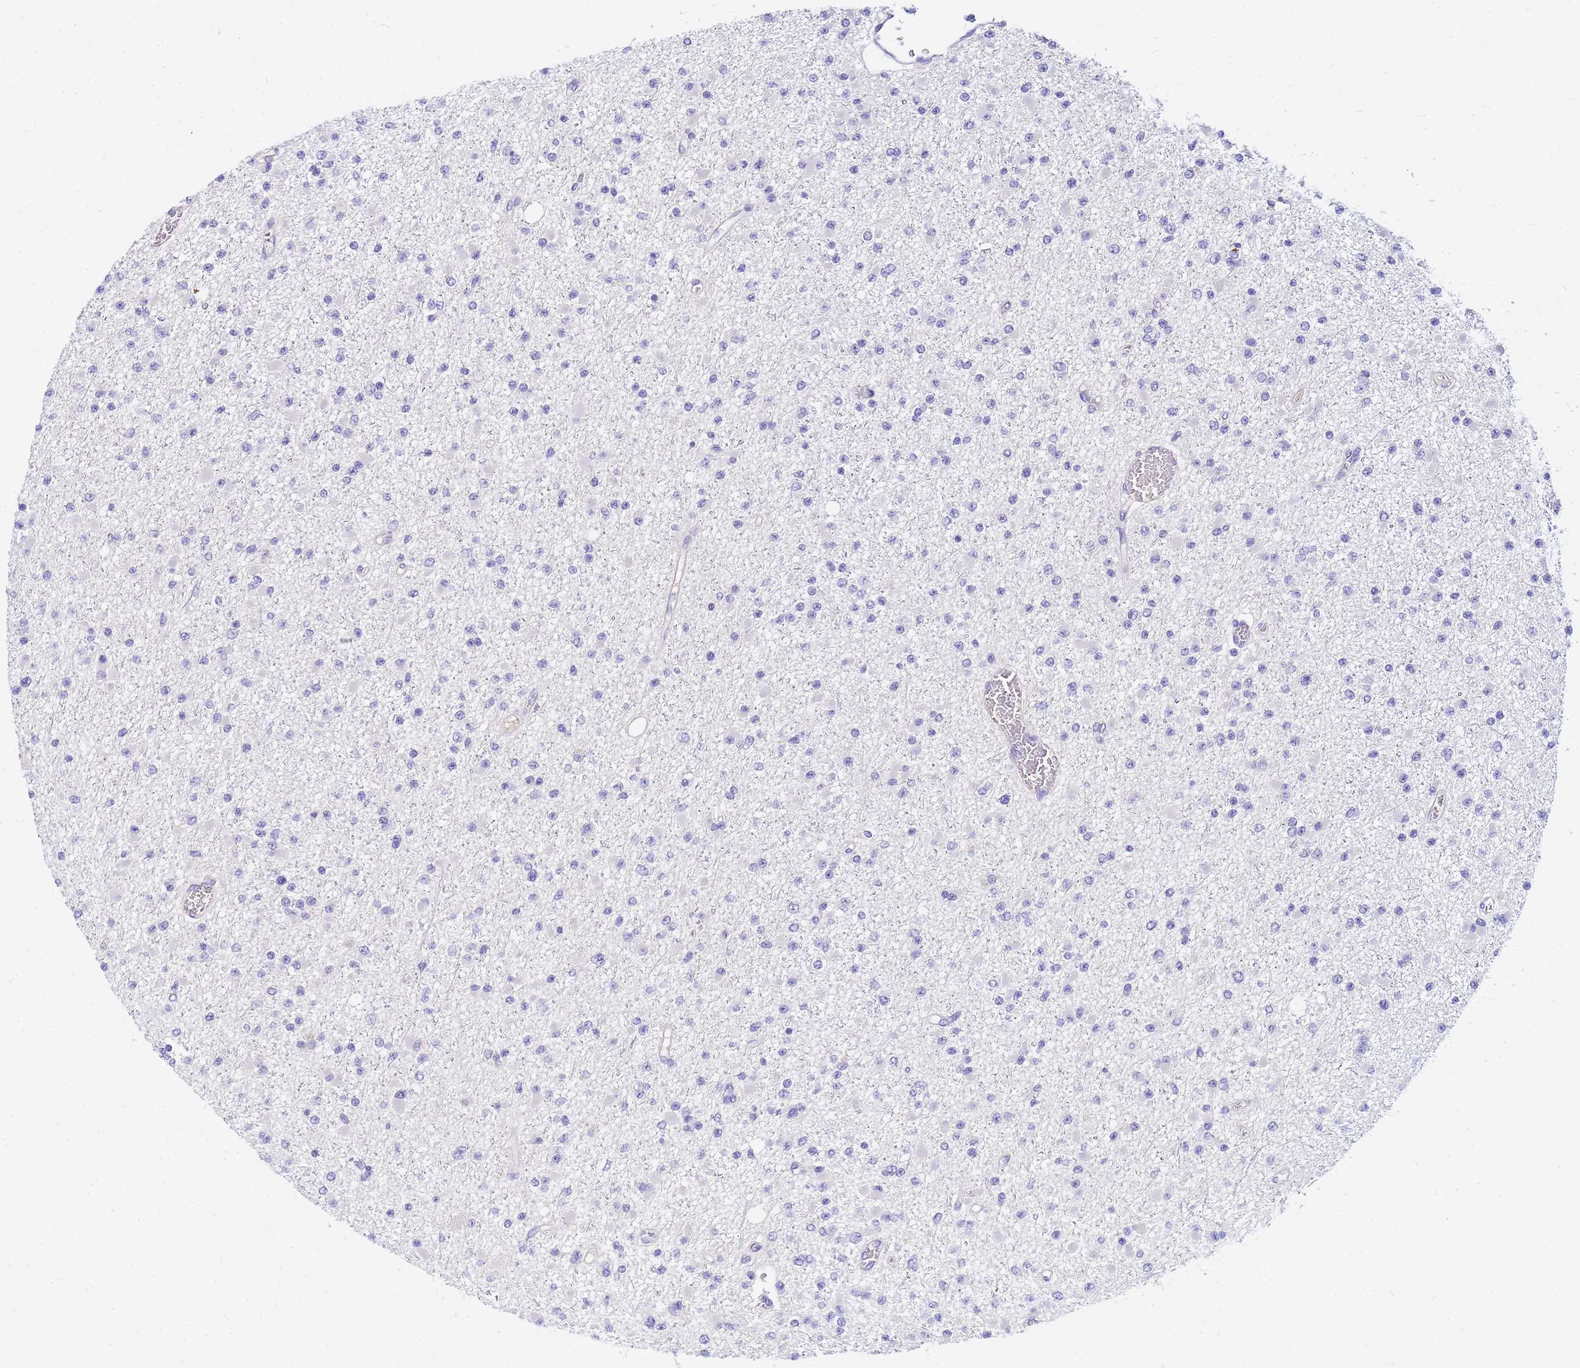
{"staining": {"intensity": "negative", "quantity": "none", "location": "none"}, "tissue": "glioma", "cell_type": "Tumor cells", "image_type": "cancer", "snomed": [{"axis": "morphology", "description": "Glioma, malignant, Low grade"}, {"axis": "topography", "description": "Brain"}], "caption": "Image shows no protein positivity in tumor cells of glioma tissue.", "gene": "DPRX", "patient": {"sex": "female", "age": 22}}